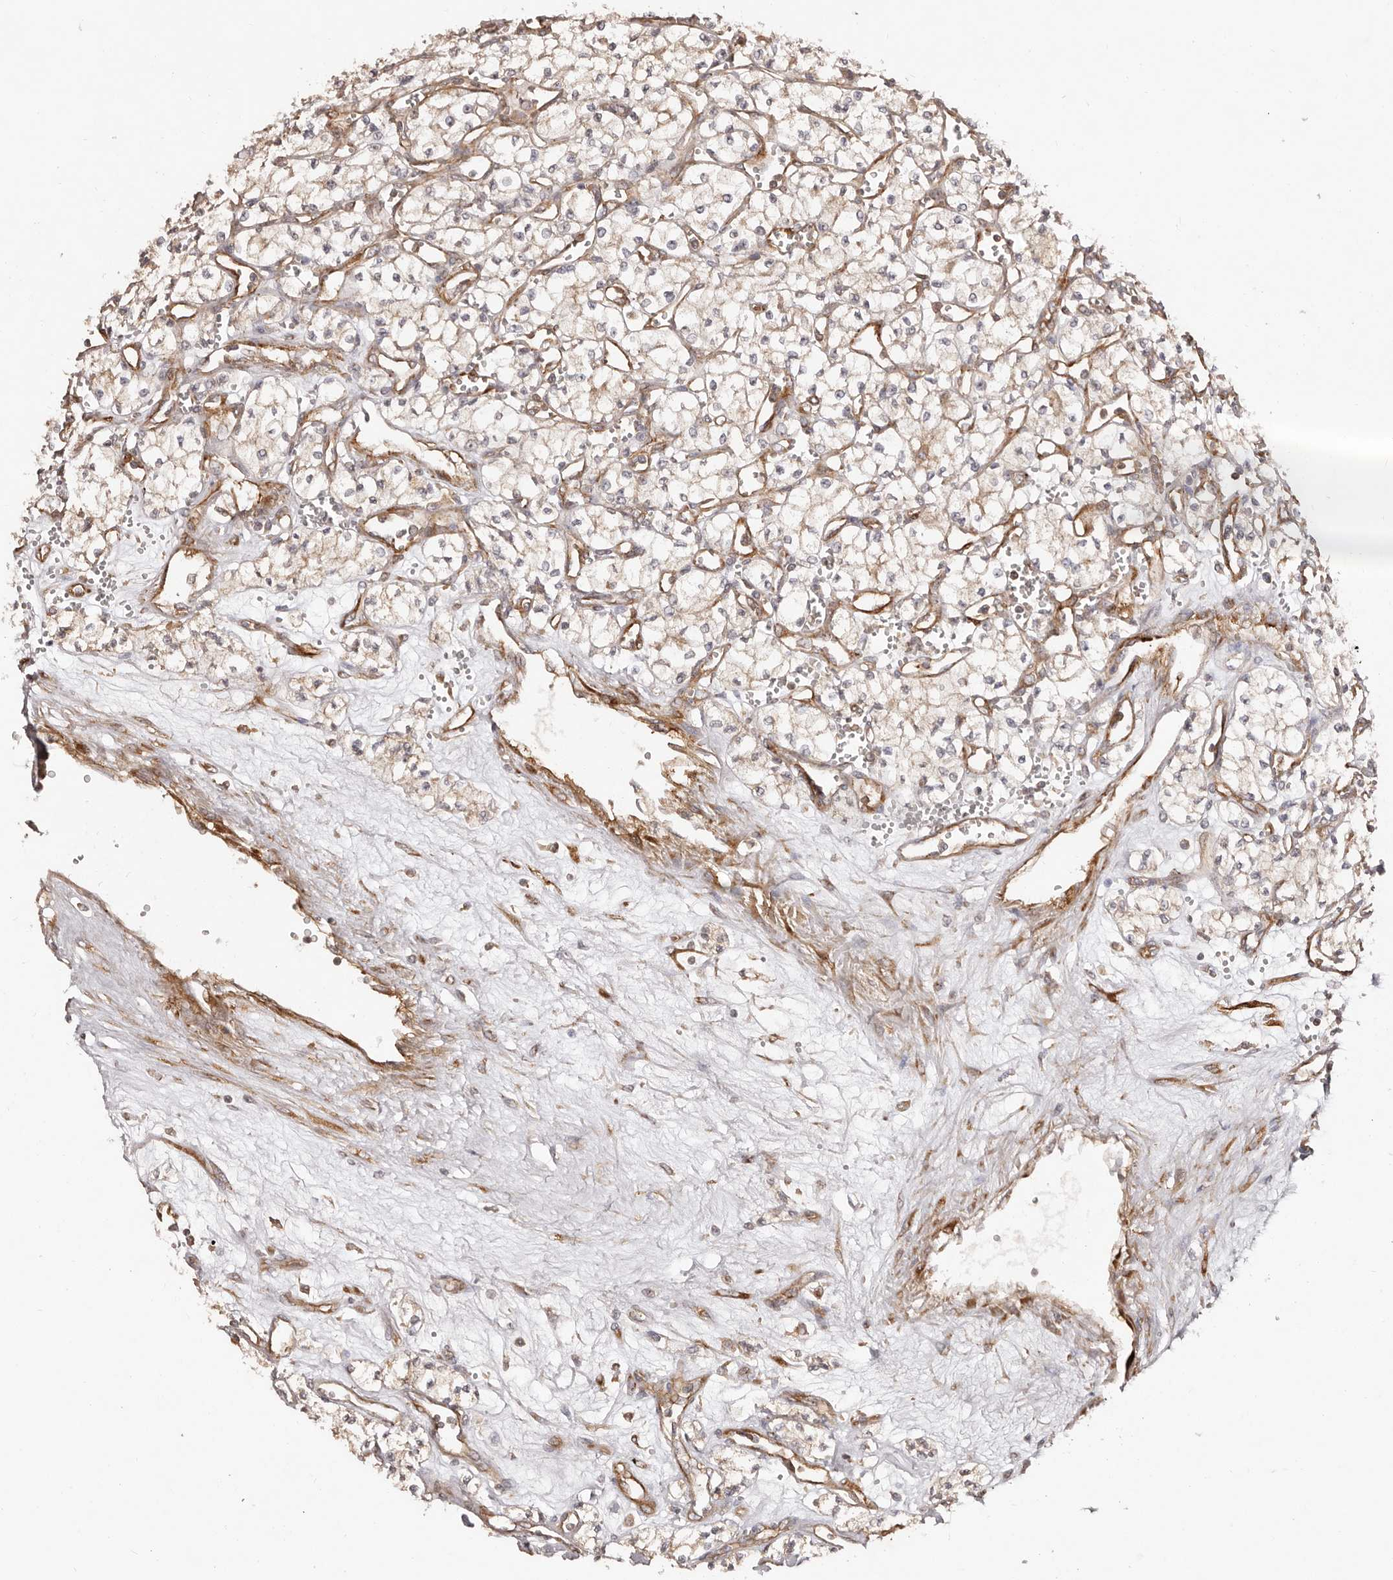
{"staining": {"intensity": "weak", "quantity": ">75%", "location": "cytoplasmic/membranous"}, "tissue": "renal cancer", "cell_type": "Tumor cells", "image_type": "cancer", "snomed": [{"axis": "morphology", "description": "Adenocarcinoma, NOS"}, {"axis": "topography", "description": "Kidney"}], "caption": "Adenocarcinoma (renal) stained with a protein marker displays weak staining in tumor cells.", "gene": "RPS6", "patient": {"sex": "male", "age": 59}}